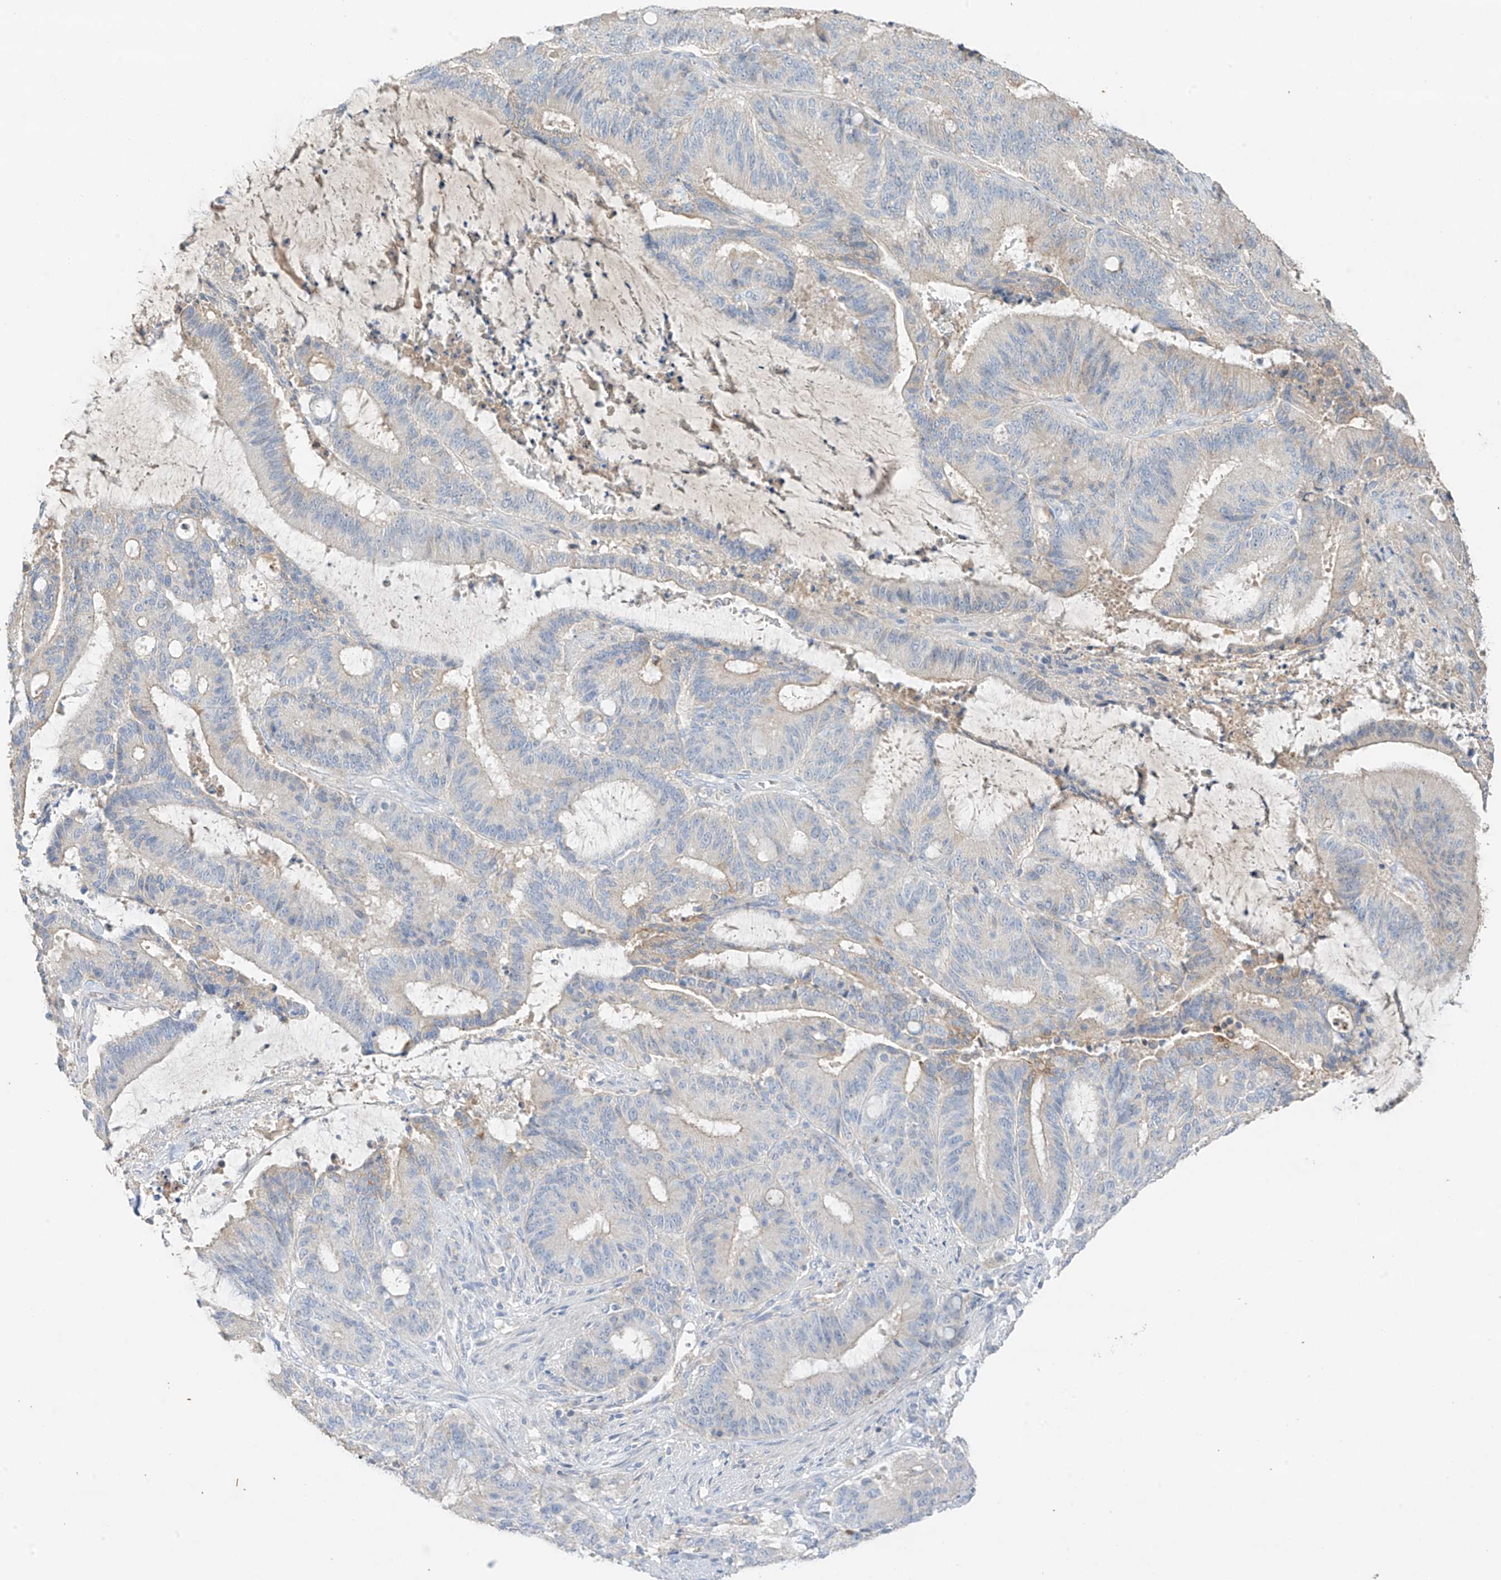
{"staining": {"intensity": "negative", "quantity": "none", "location": "none"}, "tissue": "liver cancer", "cell_type": "Tumor cells", "image_type": "cancer", "snomed": [{"axis": "morphology", "description": "Normal tissue, NOS"}, {"axis": "morphology", "description": "Cholangiocarcinoma"}, {"axis": "topography", "description": "Liver"}, {"axis": "topography", "description": "Peripheral nerve tissue"}], "caption": "Tumor cells are negative for brown protein staining in liver cholangiocarcinoma.", "gene": "CAPN13", "patient": {"sex": "female", "age": 73}}